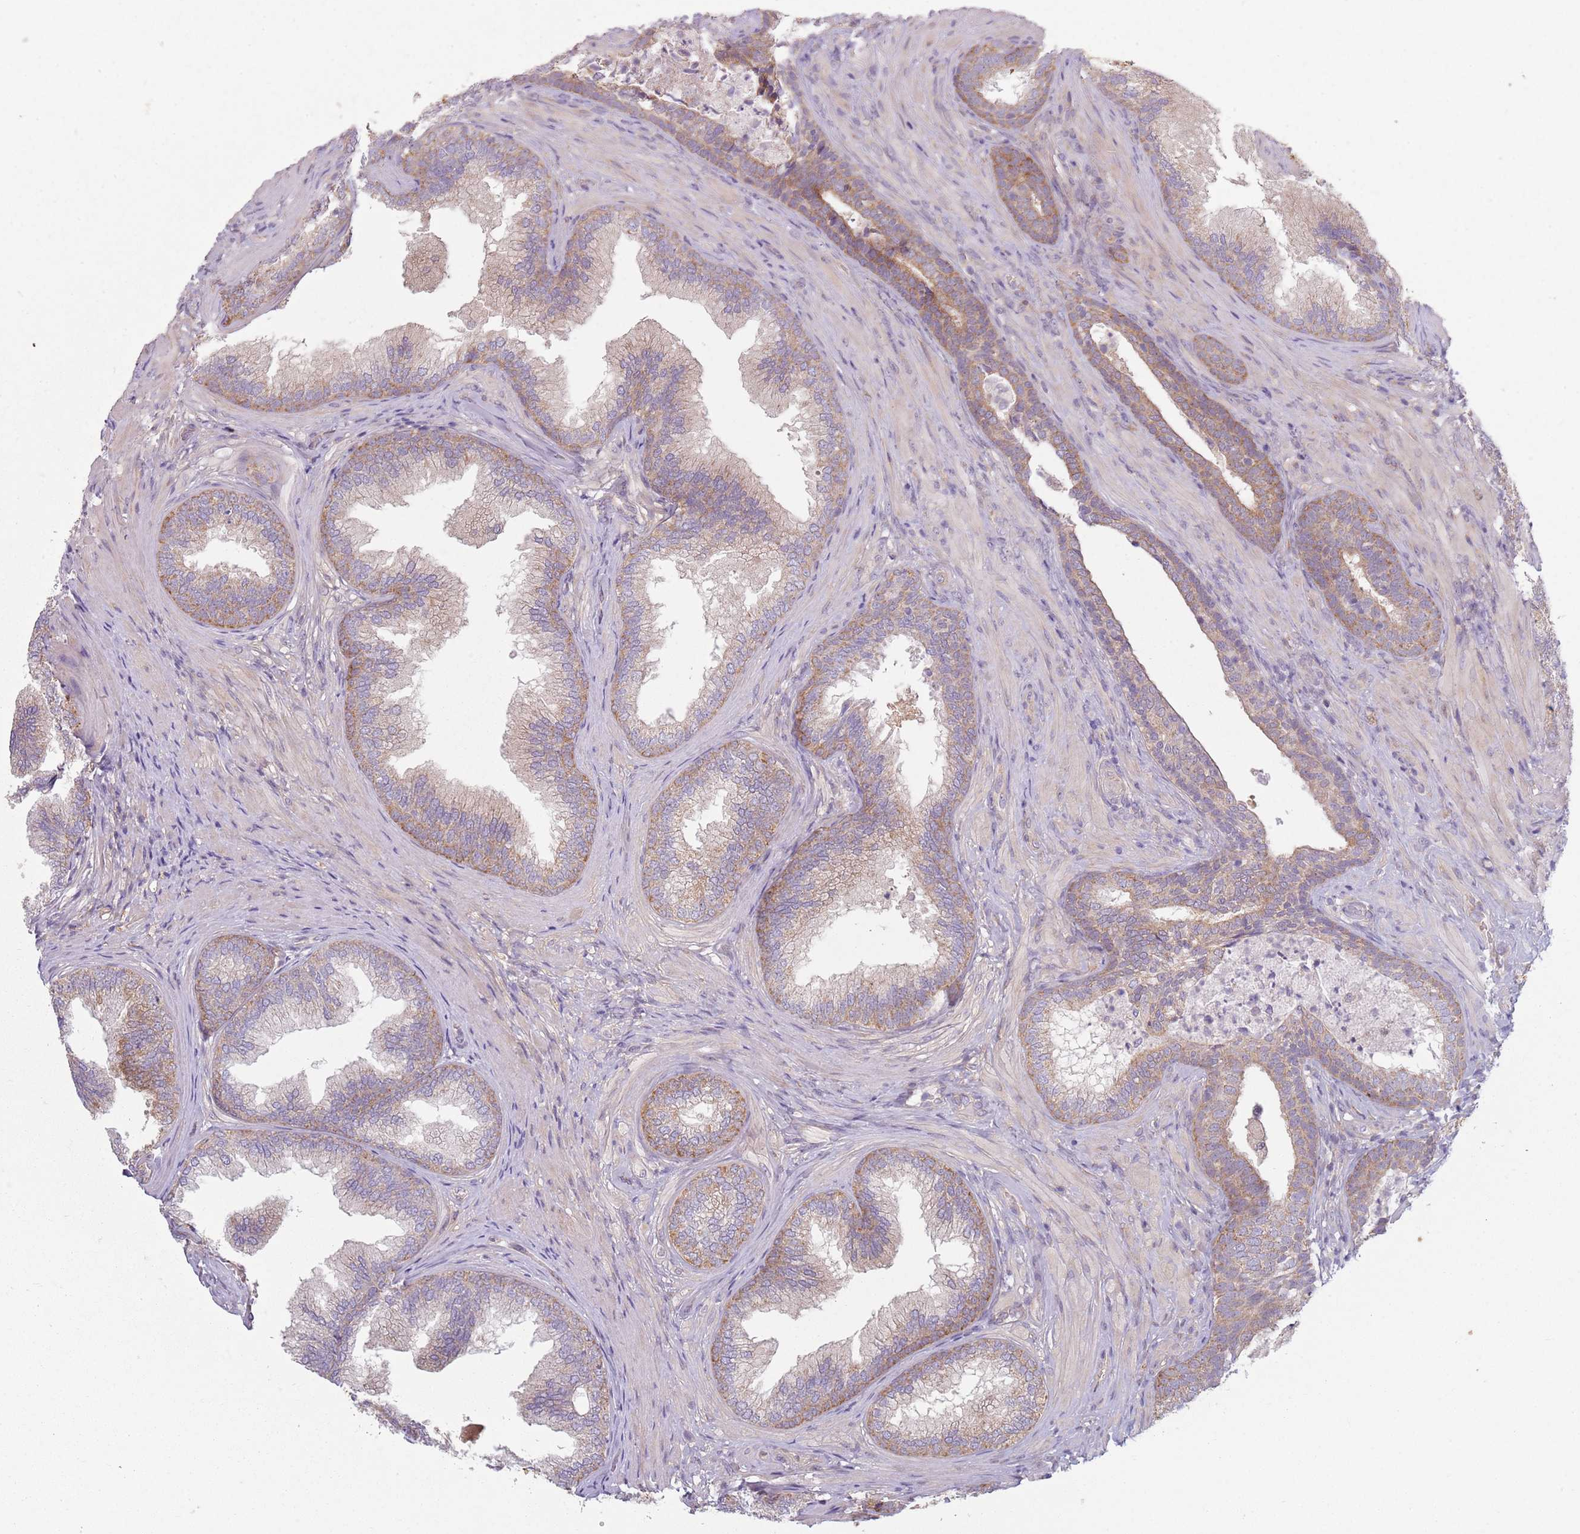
{"staining": {"intensity": "moderate", "quantity": "<25%", "location": "cytoplasmic/membranous"}, "tissue": "prostate", "cell_type": "Glandular cells", "image_type": "normal", "snomed": [{"axis": "morphology", "description": "Normal tissue, NOS"}, {"axis": "topography", "description": "Prostate"}], "caption": "This histopathology image reveals normal prostate stained with immunohistochemistry (IHC) to label a protein in brown. The cytoplasmic/membranous of glandular cells show moderate positivity for the protein. Nuclei are counter-stained blue.", "gene": "COQ5", "patient": {"sex": "male", "age": 76}}